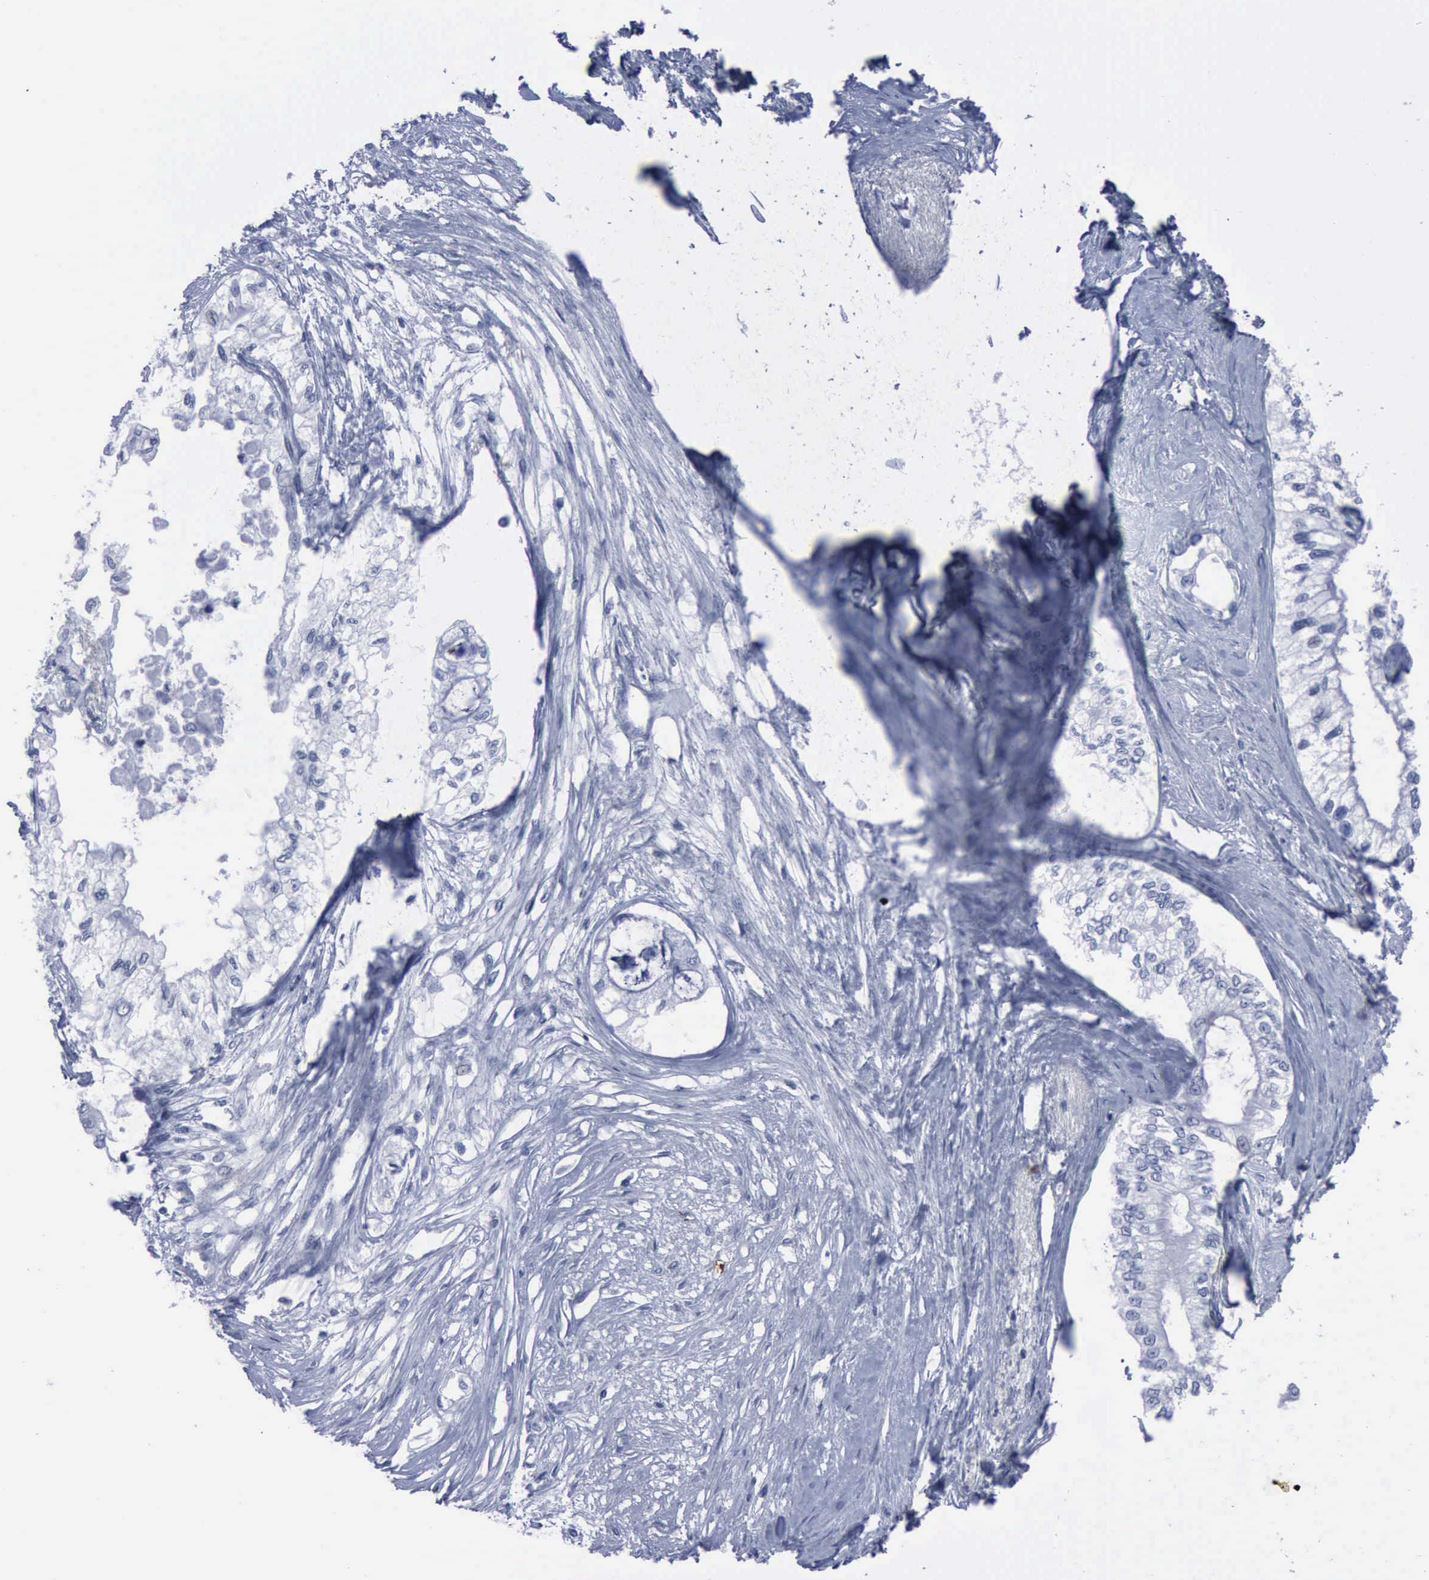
{"staining": {"intensity": "negative", "quantity": "none", "location": "none"}, "tissue": "pancreatic cancer", "cell_type": "Tumor cells", "image_type": "cancer", "snomed": [{"axis": "morphology", "description": "Adenocarcinoma, NOS"}, {"axis": "topography", "description": "Pancreas"}], "caption": "Human pancreatic adenocarcinoma stained for a protein using immunohistochemistry exhibits no expression in tumor cells.", "gene": "NGFR", "patient": {"sex": "male", "age": 79}}